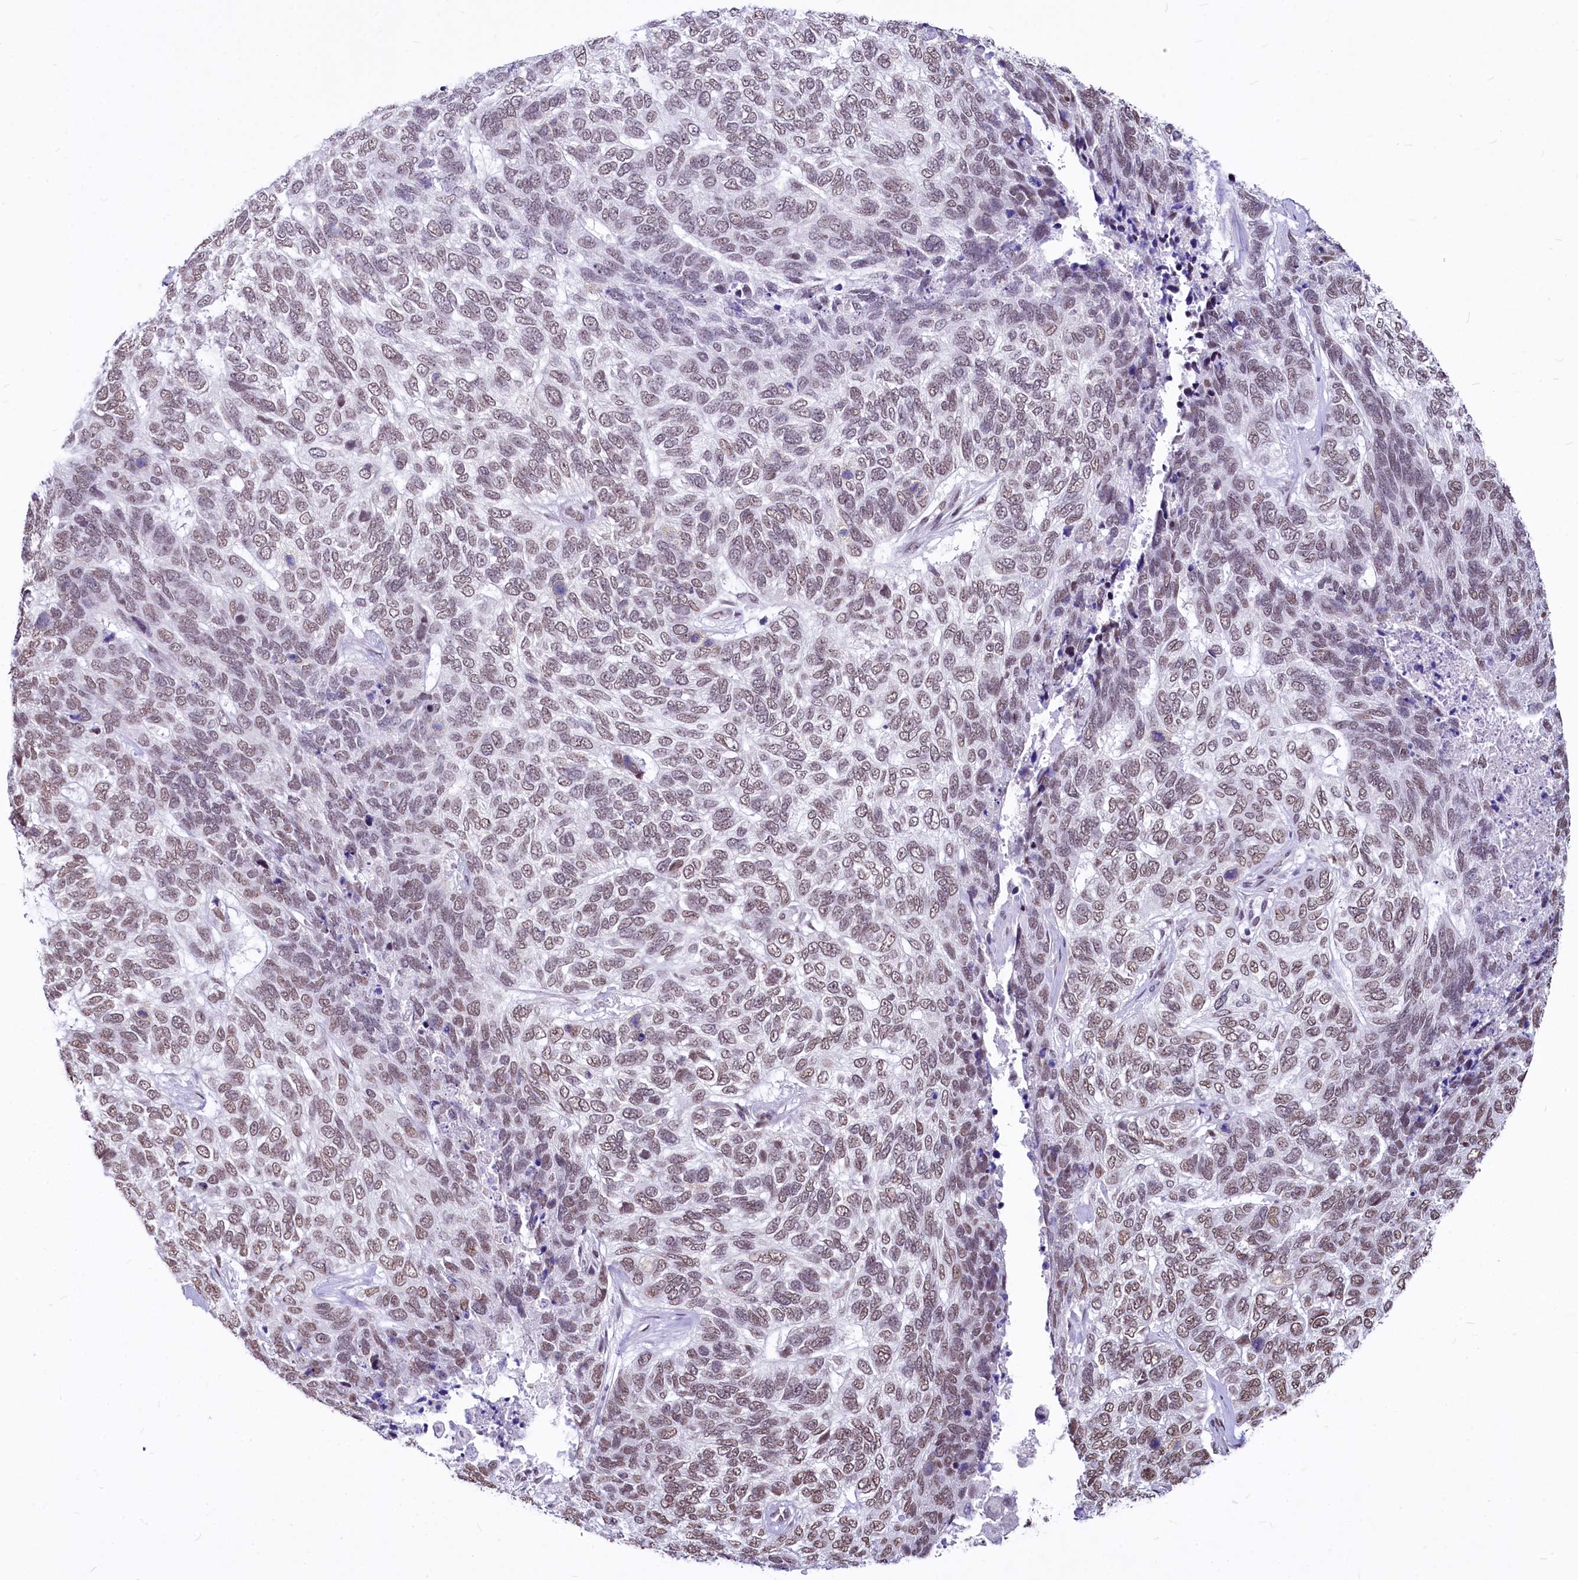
{"staining": {"intensity": "weak", "quantity": ">75%", "location": "nuclear"}, "tissue": "skin cancer", "cell_type": "Tumor cells", "image_type": "cancer", "snomed": [{"axis": "morphology", "description": "Basal cell carcinoma"}, {"axis": "topography", "description": "Skin"}], "caption": "Weak nuclear protein staining is present in about >75% of tumor cells in skin basal cell carcinoma.", "gene": "PARPBP", "patient": {"sex": "female", "age": 65}}